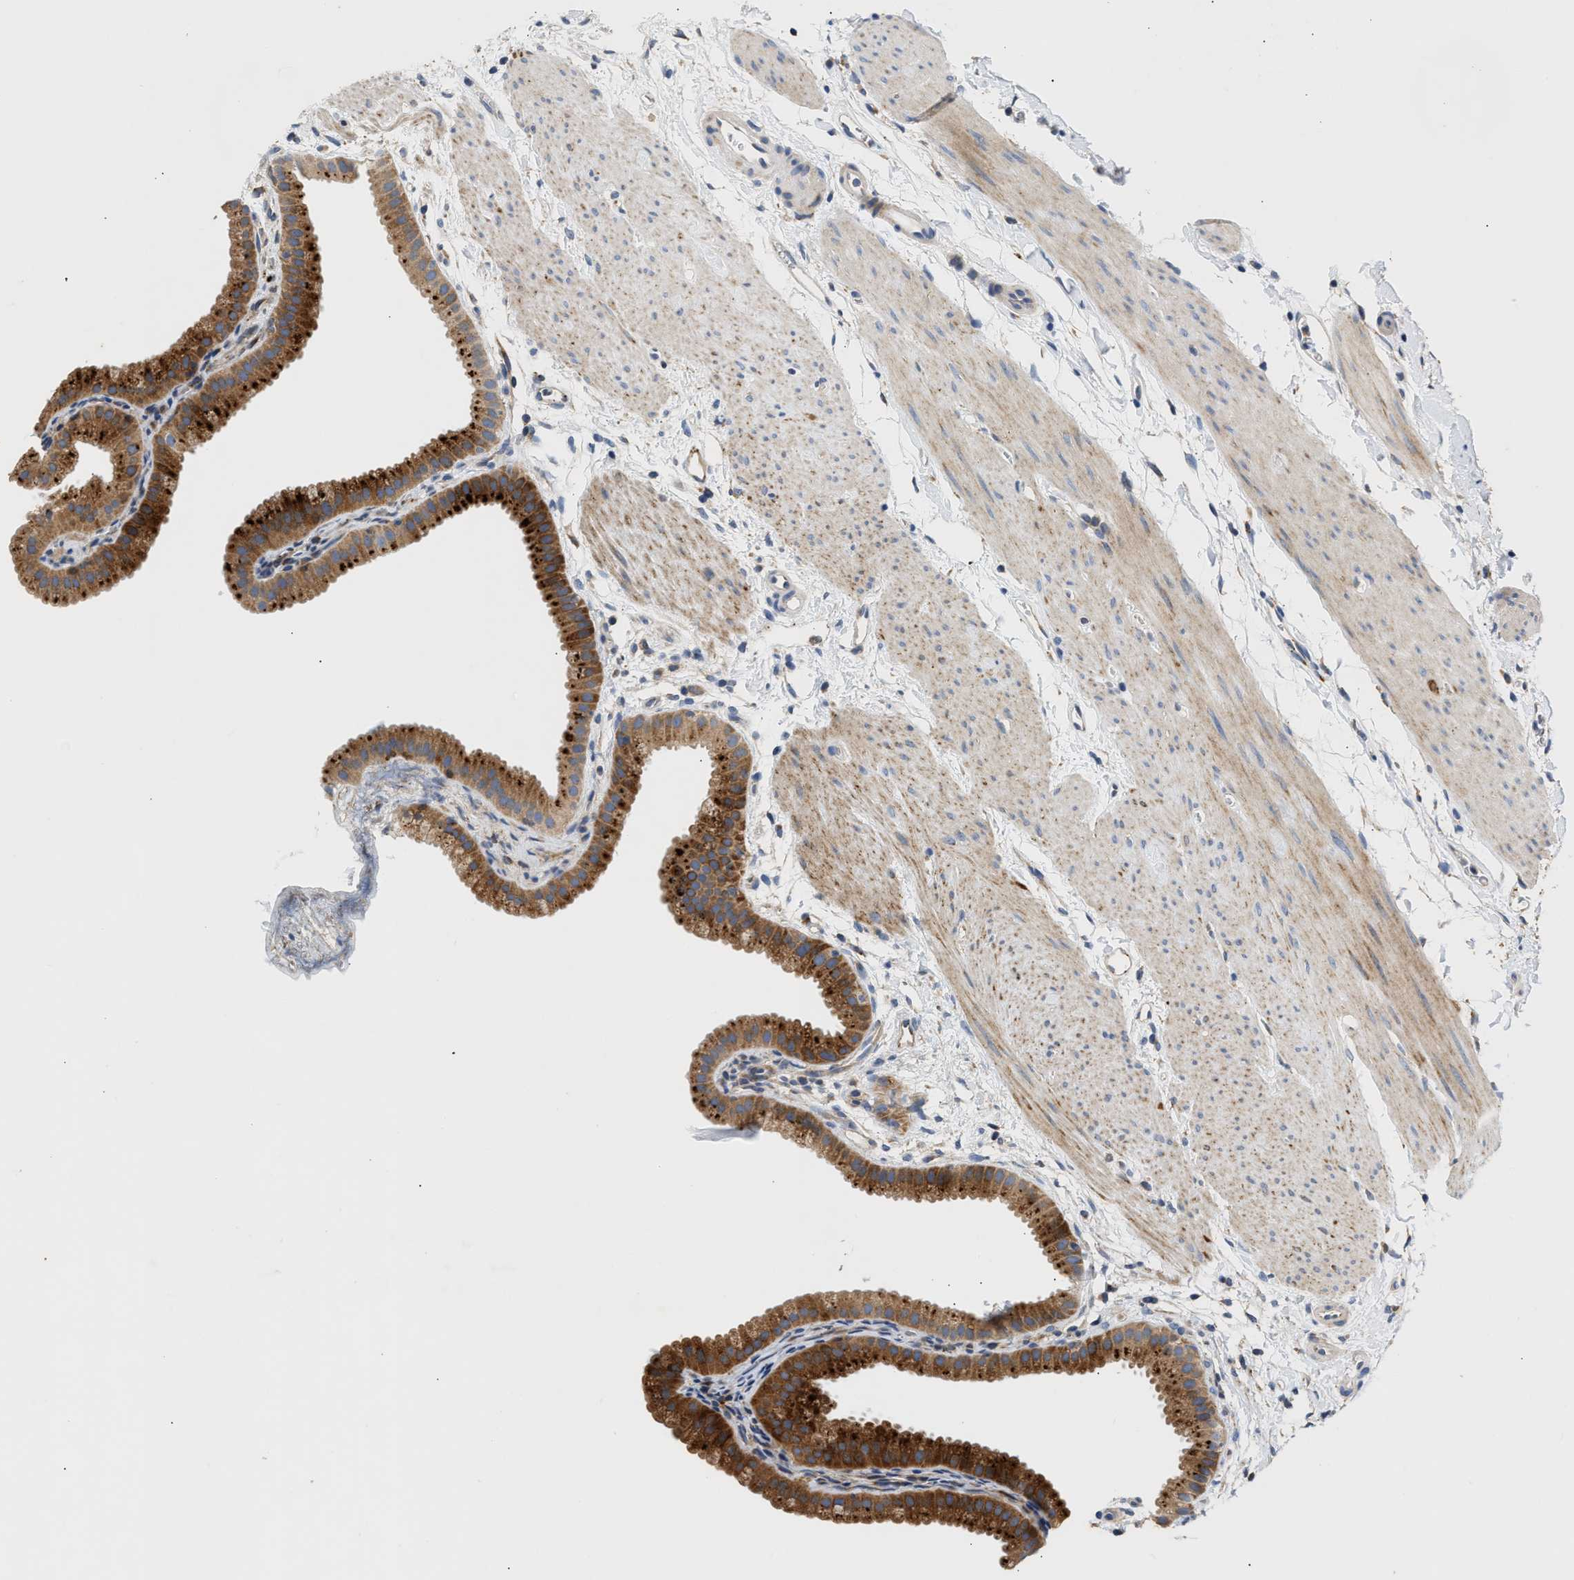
{"staining": {"intensity": "strong", "quantity": ">75%", "location": "cytoplasmic/membranous"}, "tissue": "gallbladder", "cell_type": "Glandular cells", "image_type": "normal", "snomed": [{"axis": "morphology", "description": "Normal tissue, NOS"}, {"axis": "topography", "description": "Gallbladder"}], "caption": "Brown immunohistochemical staining in benign human gallbladder exhibits strong cytoplasmic/membranous positivity in about >75% of glandular cells.", "gene": "AMZ1", "patient": {"sex": "female", "age": 64}}